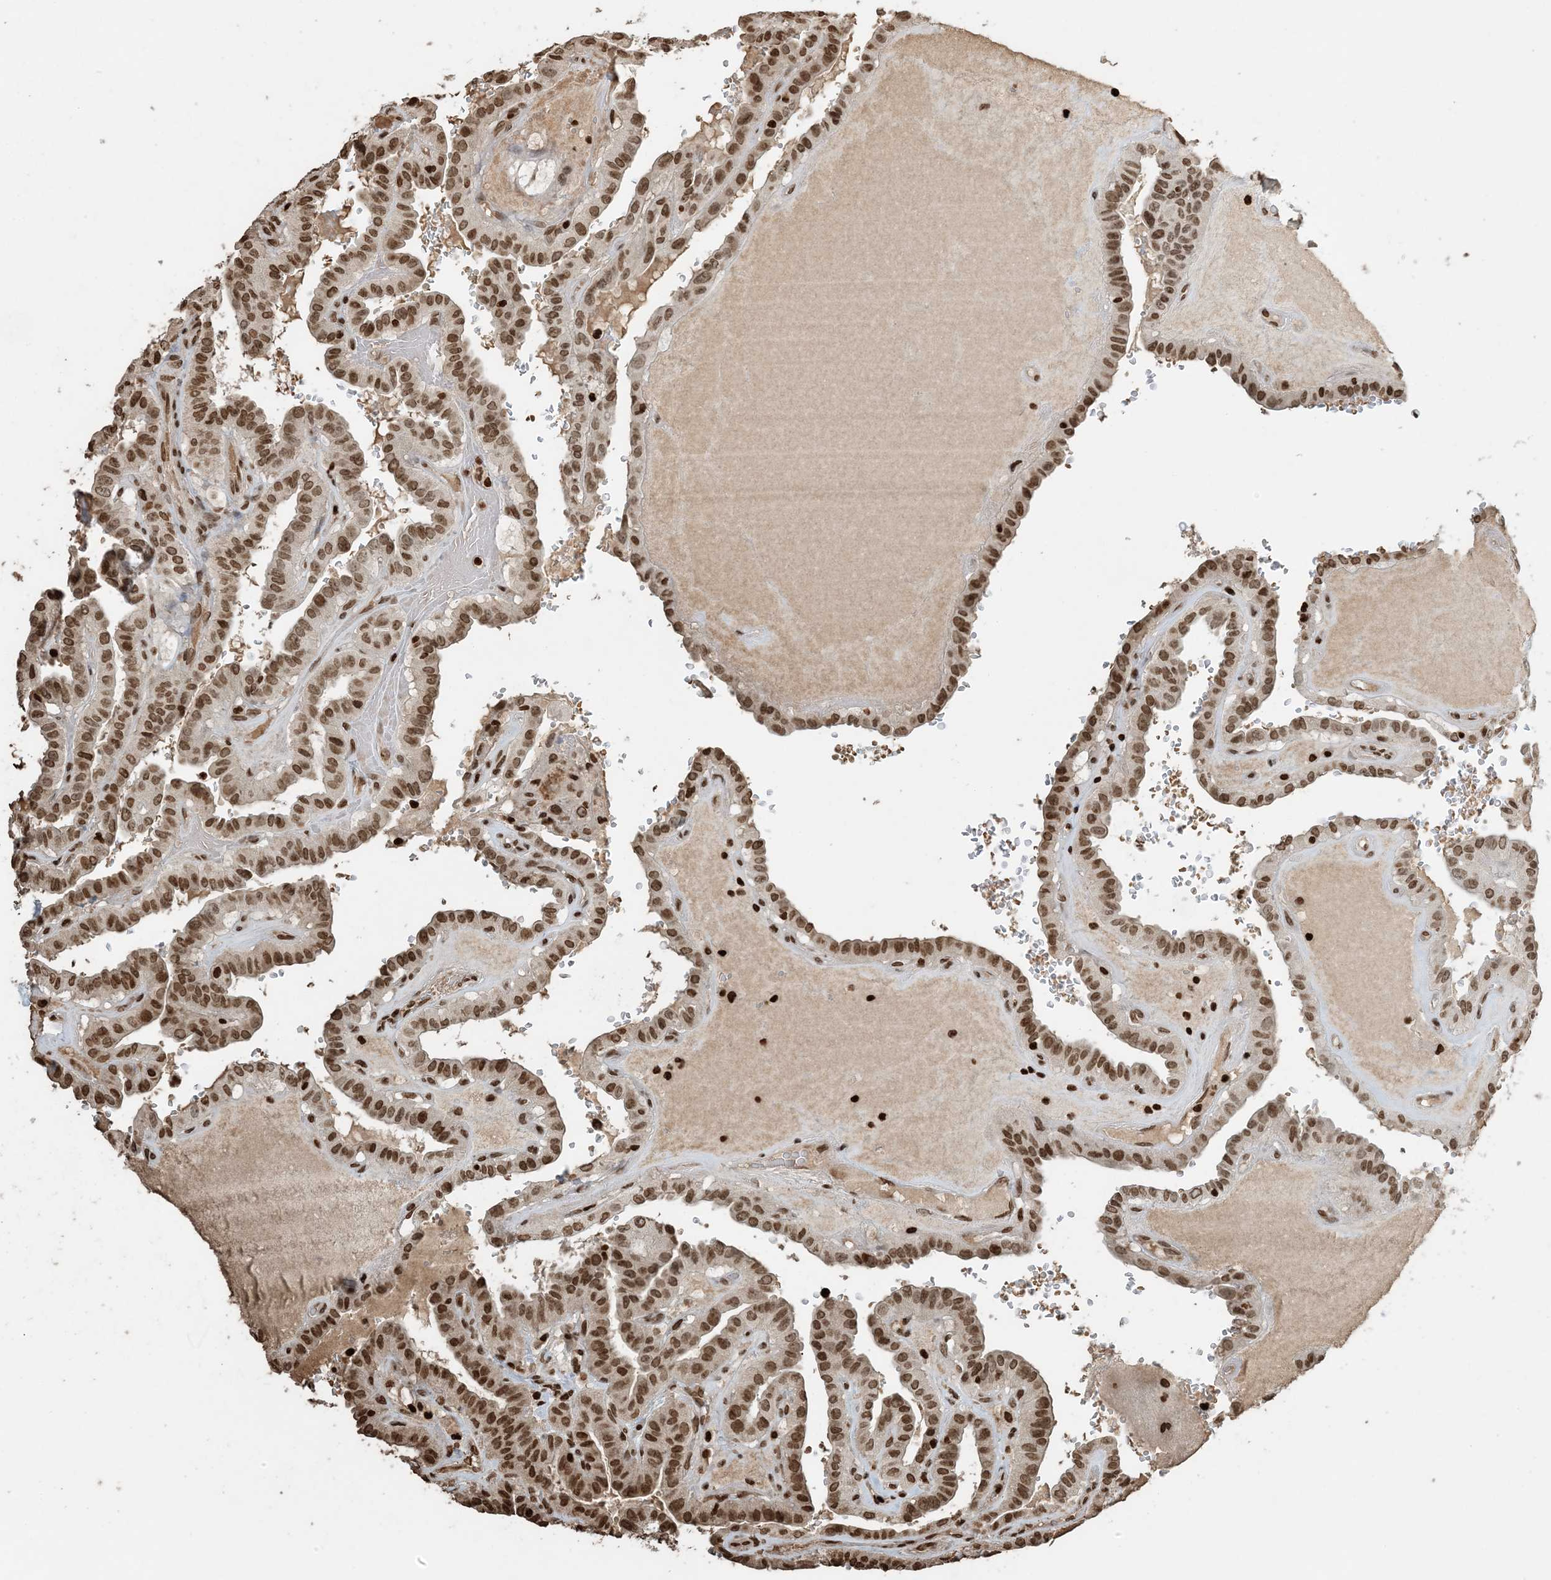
{"staining": {"intensity": "moderate", "quantity": ">75%", "location": "nuclear"}, "tissue": "thyroid cancer", "cell_type": "Tumor cells", "image_type": "cancer", "snomed": [{"axis": "morphology", "description": "Papillary adenocarcinoma, NOS"}, {"axis": "topography", "description": "Thyroid gland"}], "caption": "Thyroid cancer stained with immunohistochemistry (IHC) demonstrates moderate nuclear expression in approximately >75% of tumor cells.", "gene": "H3-3B", "patient": {"sex": "male", "age": 77}}